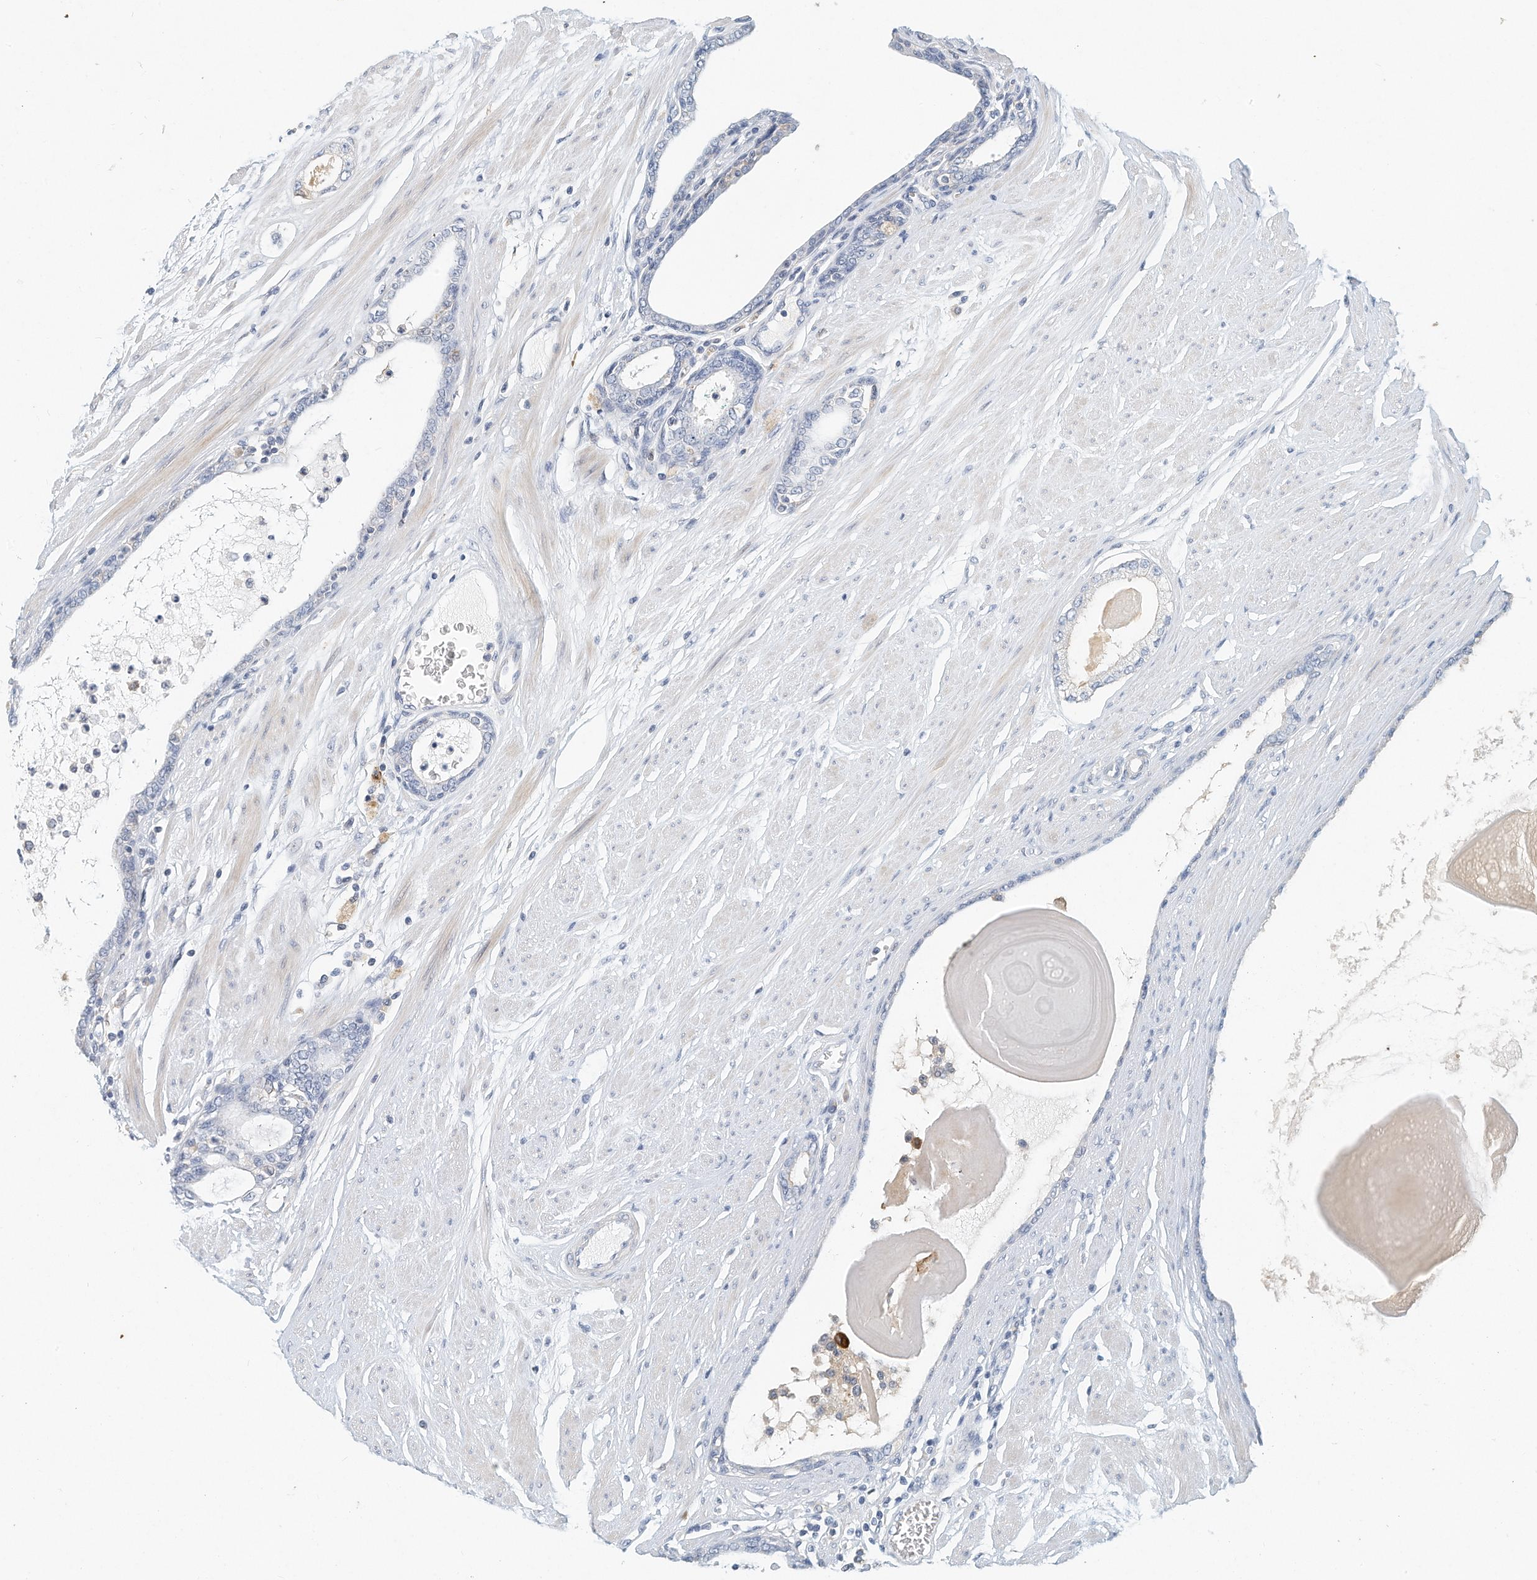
{"staining": {"intensity": "negative", "quantity": "none", "location": "none"}, "tissue": "prostate cancer", "cell_type": "Tumor cells", "image_type": "cancer", "snomed": [{"axis": "morphology", "description": "Adenocarcinoma, Low grade"}, {"axis": "topography", "description": "Prostate"}], "caption": "Prostate adenocarcinoma (low-grade) stained for a protein using IHC displays no positivity tumor cells.", "gene": "MICAL1", "patient": {"sex": "male", "age": 60}}